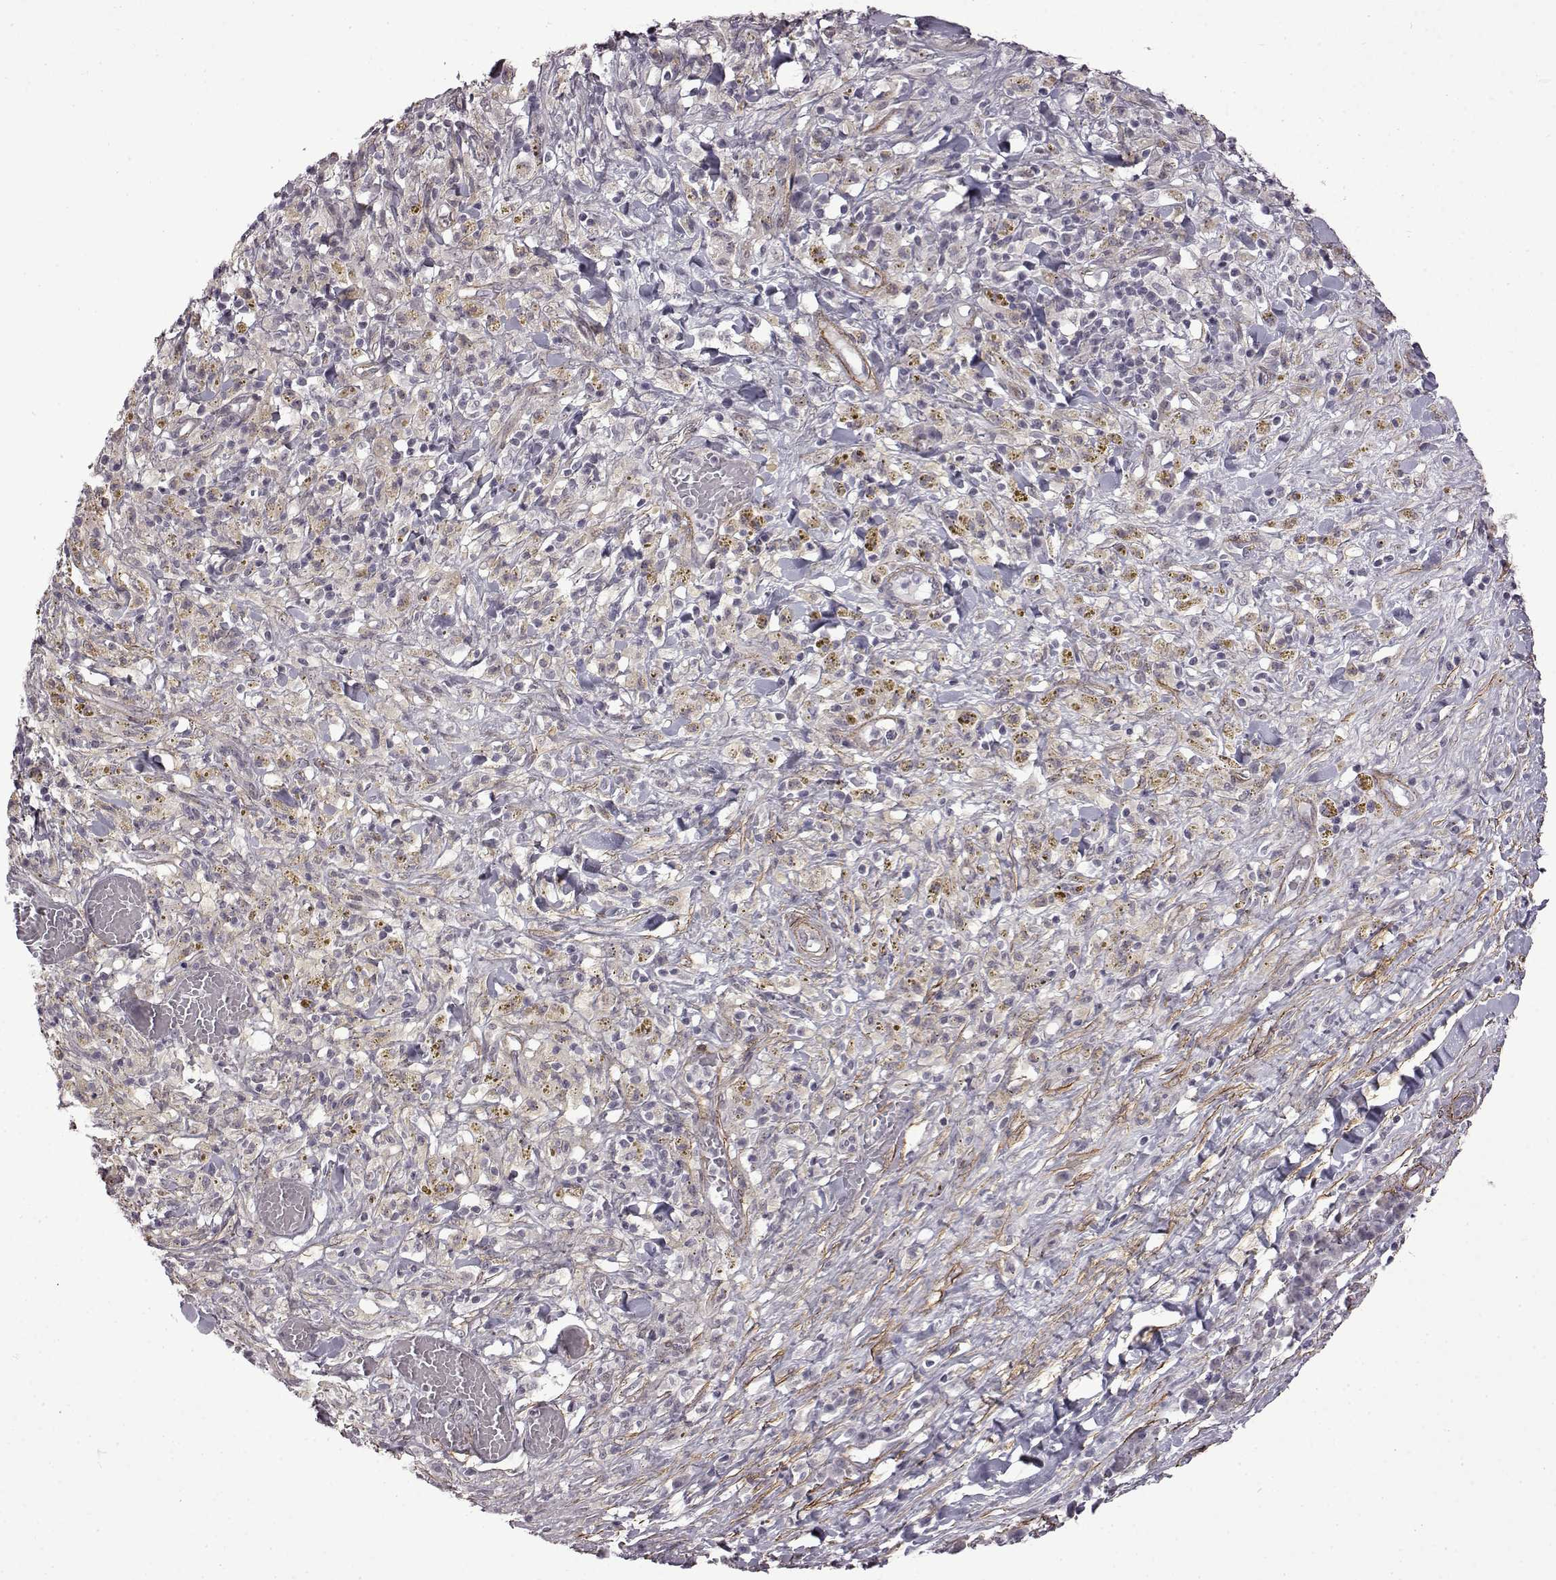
{"staining": {"intensity": "negative", "quantity": "none", "location": "none"}, "tissue": "melanoma", "cell_type": "Tumor cells", "image_type": "cancer", "snomed": [{"axis": "morphology", "description": "Malignant melanoma, NOS"}, {"axis": "topography", "description": "Skin"}], "caption": "A high-resolution image shows immunohistochemistry staining of malignant melanoma, which reveals no significant positivity in tumor cells.", "gene": "SYNPO2", "patient": {"sex": "female", "age": 91}}